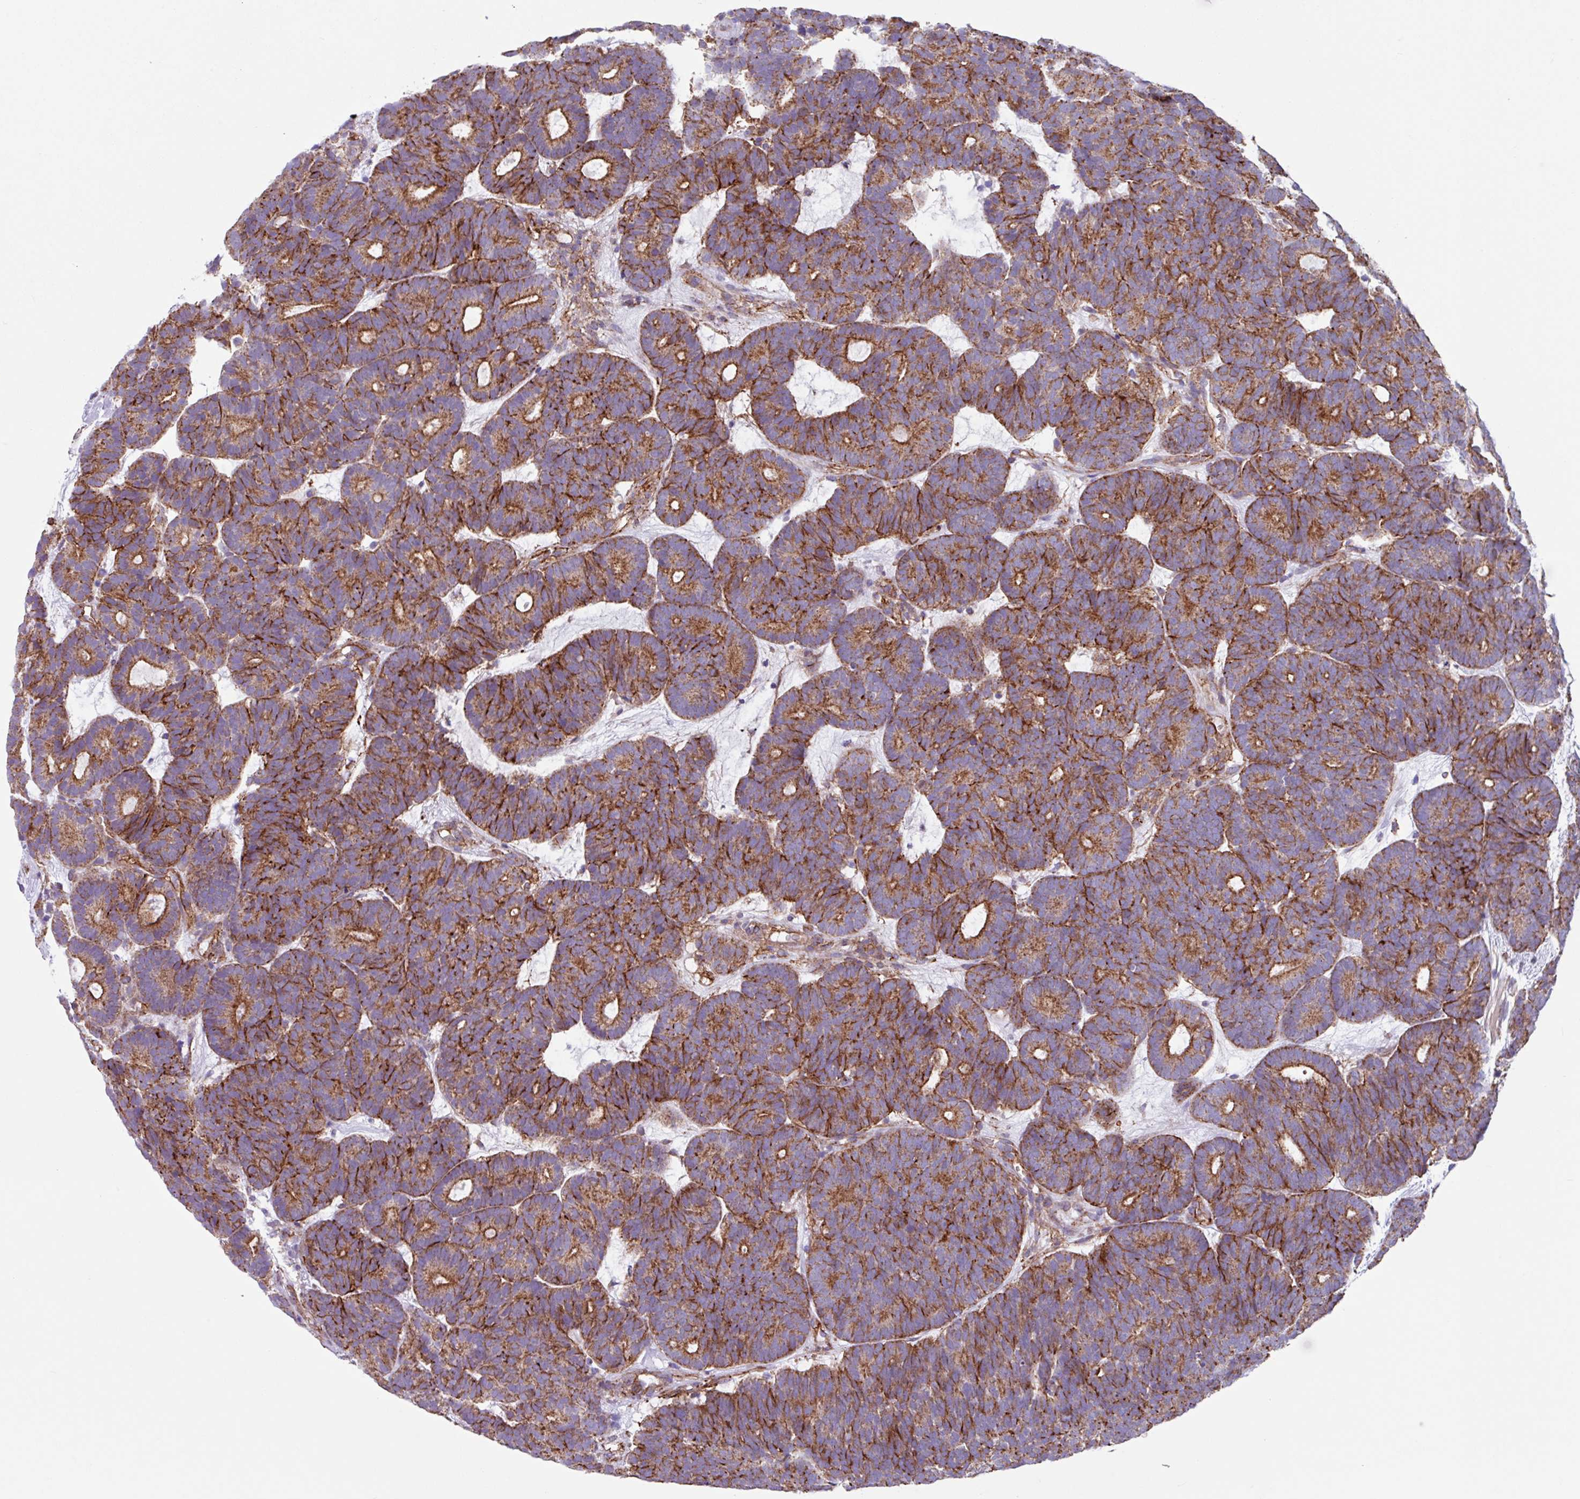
{"staining": {"intensity": "moderate", "quantity": ">75%", "location": "cytoplasmic/membranous"}, "tissue": "head and neck cancer", "cell_type": "Tumor cells", "image_type": "cancer", "snomed": [{"axis": "morphology", "description": "Adenocarcinoma, NOS"}, {"axis": "topography", "description": "Head-Neck"}], "caption": "Head and neck cancer (adenocarcinoma) stained for a protein (brown) displays moderate cytoplasmic/membranous positive expression in approximately >75% of tumor cells.", "gene": "OTULIN", "patient": {"sex": "female", "age": 81}}